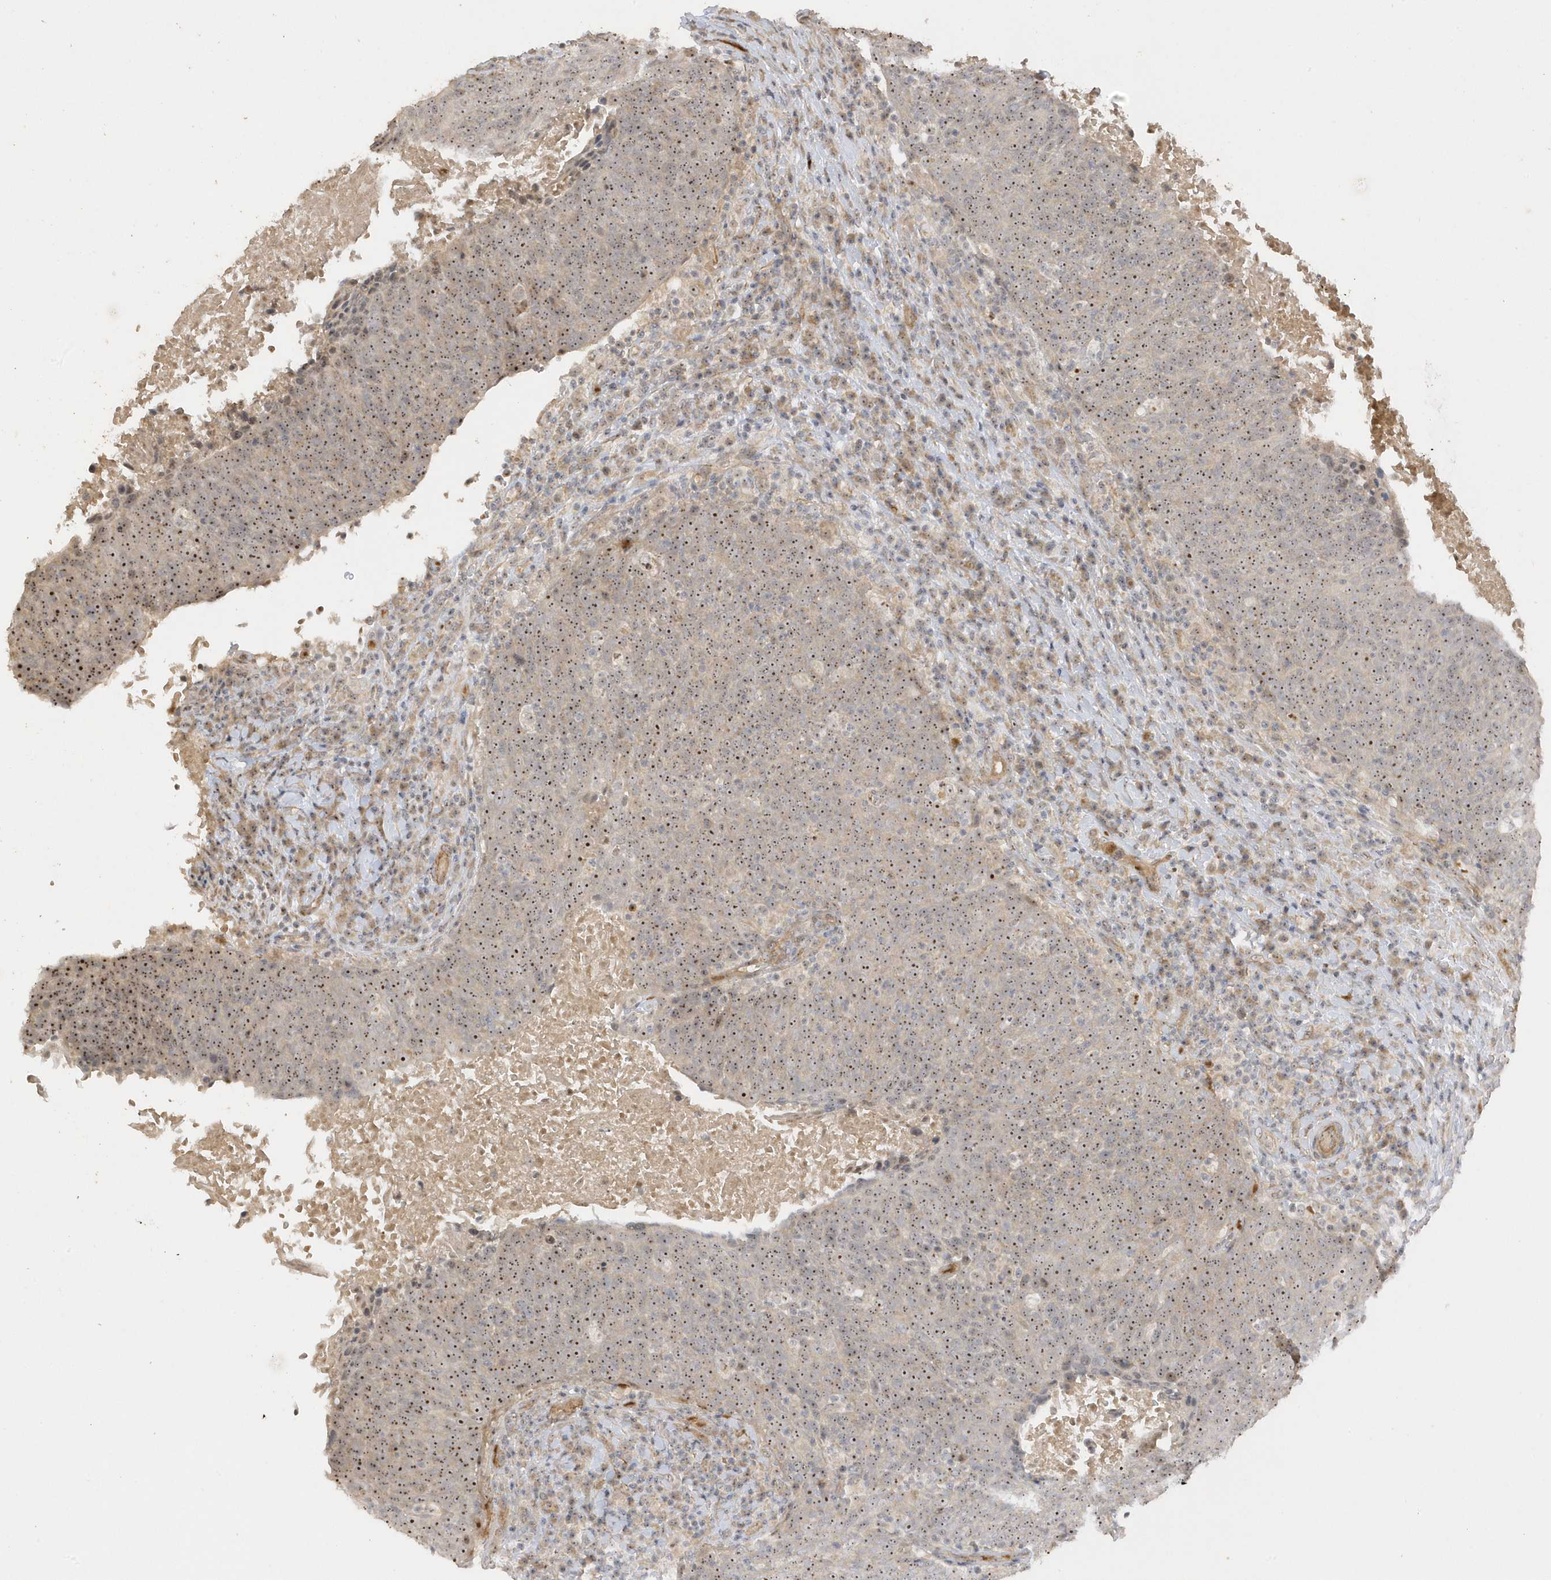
{"staining": {"intensity": "moderate", "quantity": ">75%", "location": "nuclear"}, "tissue": "head and neck cancer", "cell_type": "Tumor cells", "image_type": "cancer", "snomed": [{"axis": "morphology", "description": "Squamous cell carcinoma, NOS"}, {"axis": "morphology", "description": "Squamous cell carcinoma, metastatic, NOS"}, {"axis": "topography", "description": "Lymph node"}, {"axis": "topography", "description": "Head-Neck"}], "caption": "Immunohistochemical staining of human metastatic squamous cell carcinoma (head and neck) displays moderate nuclear protein staining in approximately >75% of tumor cells. The staining was performed using DAB to visualize the protein expression in brown, while the nuclei were stained in blue with hematoxylin (Magnification: 20x).", "gene": "DDX18", "patient": {"sex": "male", "age": 62}}